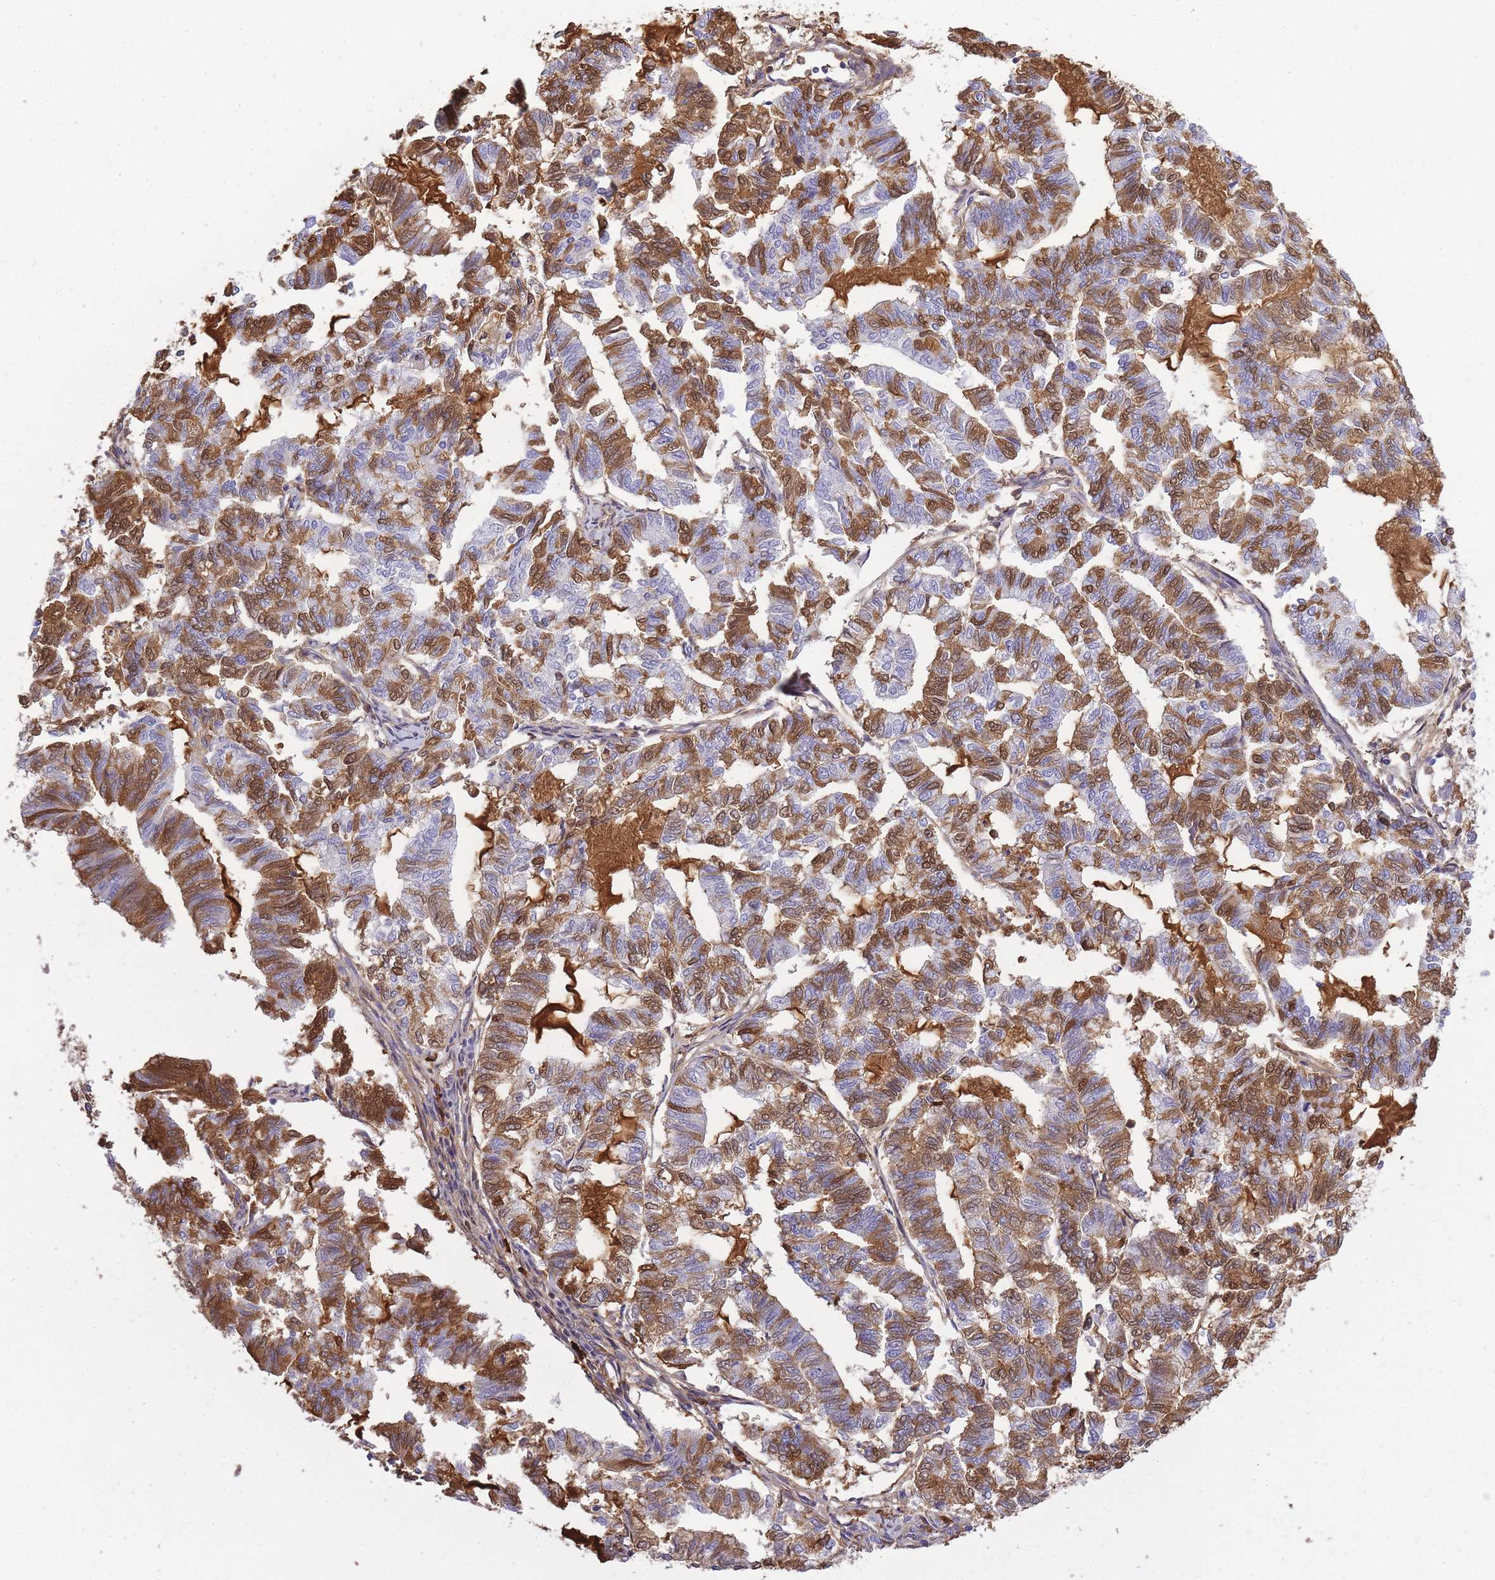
{"staining": {"intensity": "strong", "quantity": "25%-75%", "location": "cytoplasmic/membranous"}, "tissue": "endometrial cancer", "cell_type": "Tumor cells", "image_type": "cancer", "snomed": [{"axis": "morphology", "description": "Adenocarcinoma, NOS"}, {"axis": "topography", "description": "Endometrium"}], "caption": "Adenocarcinoma (endometrial) stained with DAB (3,3'-diaminobenzidine) immunohistochemistry (IHC) exhibits high levels of strong cytoplasmic/membranous staining in approximately 25%-75% of tumor cells.", "gene": "IGKV1D-42", "patient": {"sex": "female", "age": 79}}